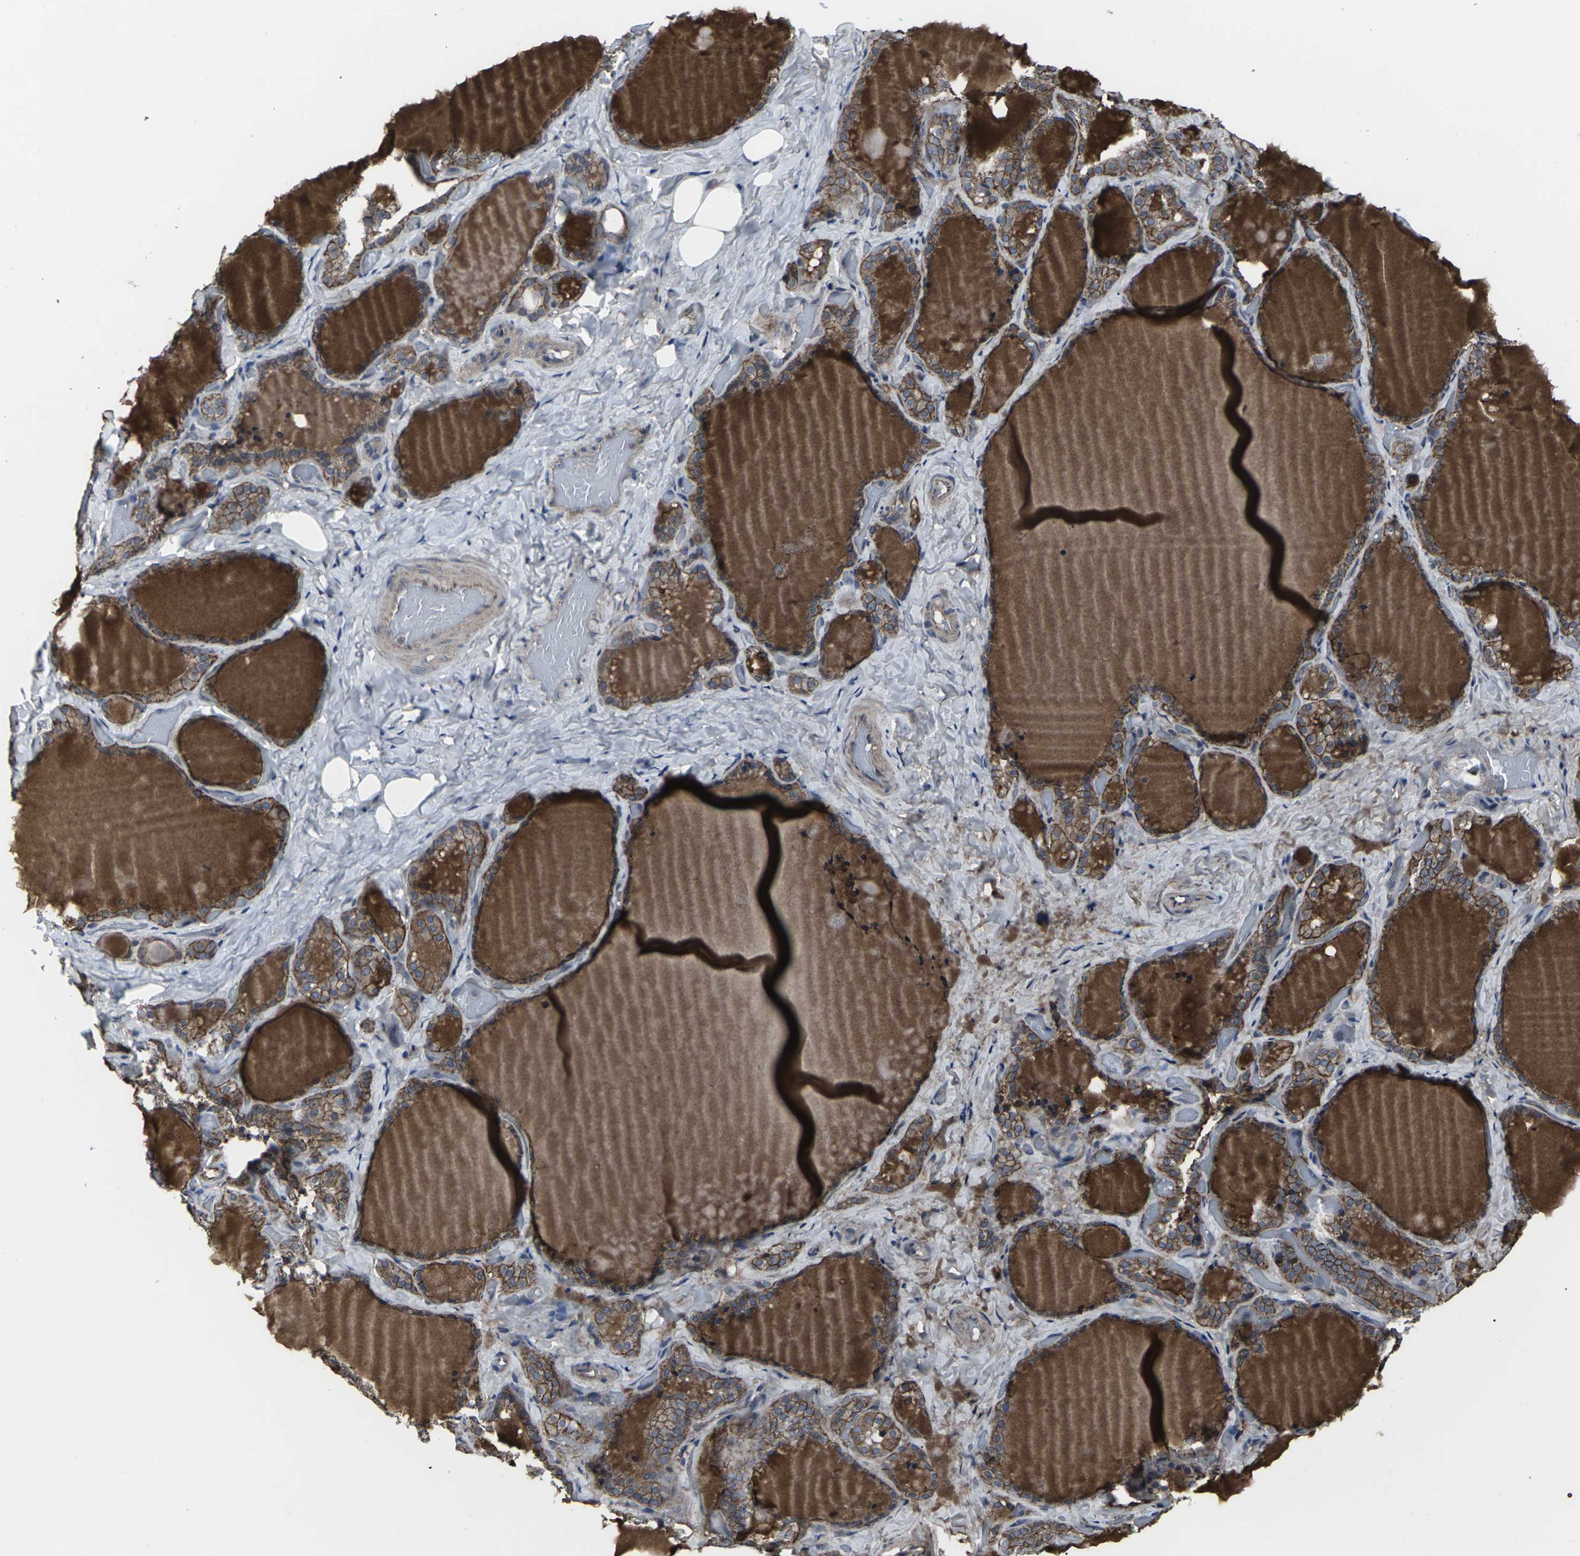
{"staining": {"intensity": "moderate", "quantity": ">75%", "location": "cytoplasmic/membranous"}, "tissue": "thyroid gland", "cell_type": "Glandular cells", "image_type": "normal", "snomed": [{"axis": "morphology", "description": "Normal tissue, NOS"}, {"axis": "topography", "description": "Thyroid gland"}], "caption": "Brown immunohistochemical staining in unremarkable thyroid gland demonstrates moderate cytoplasmic/membranous staining in about >75% of glandular cells.", "gene": "MAPKAPK2", "patient": {"sex": "female", "age": 44}}